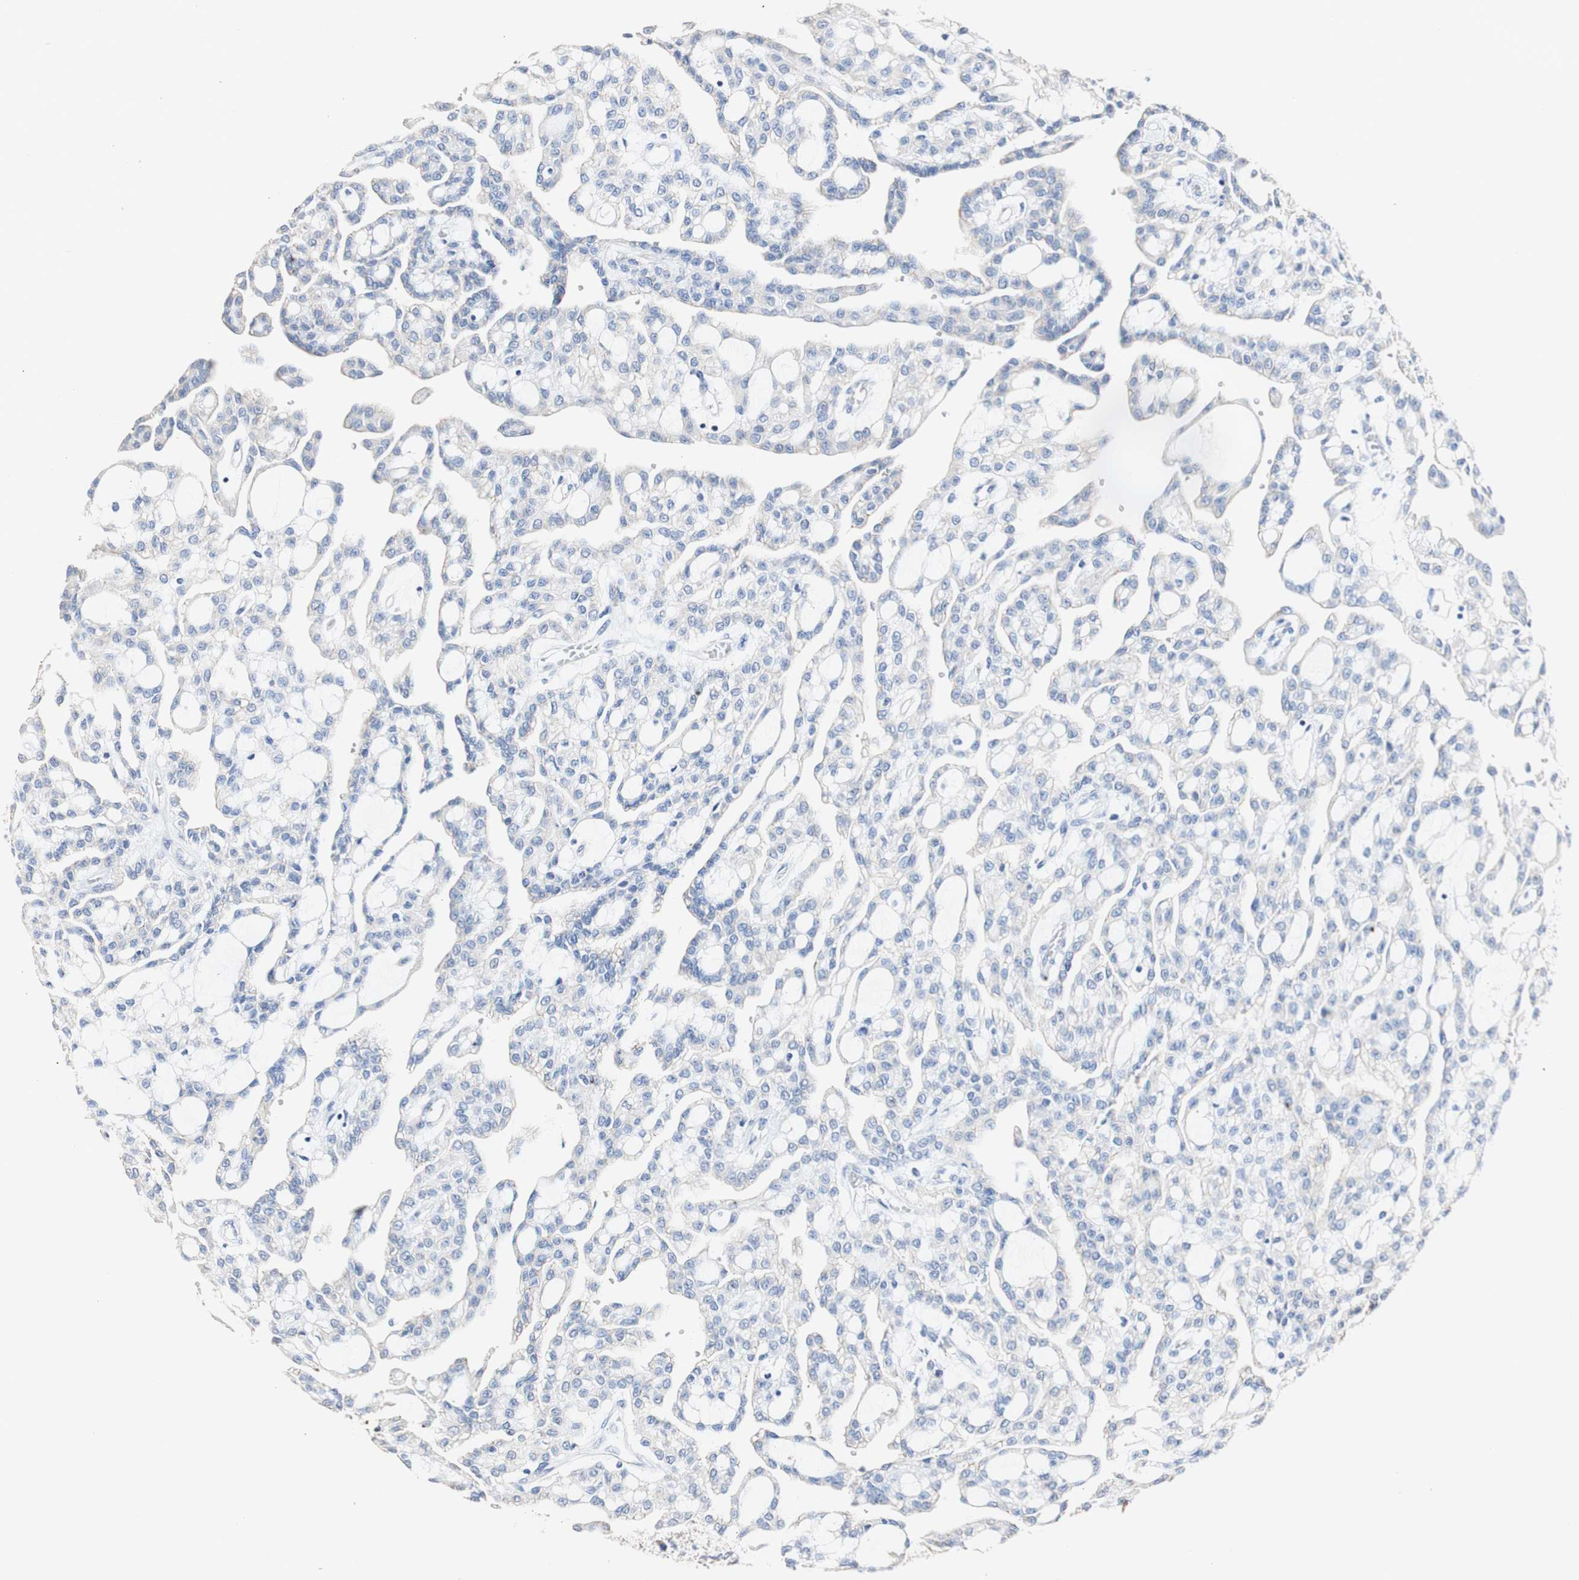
{"staining": {"intensity": "negative", "quantity": "none", "location": "none"}, "tissue": "renal cancer", "cell_type": "Tumor cells", "image_type": "cancer", "snomed": [{"axis": "morphology", "description": "Adenocarcinoma, NOS"}, {"axis": "topography", "description": "Kidney"}], "caption": "An immunohistochemistry histopathology image of renal cancer is shown. There is no staining in tumor cells of renal cancer.", "gene": "DSC2", "patient": {"sex": "male", "age": 63}}